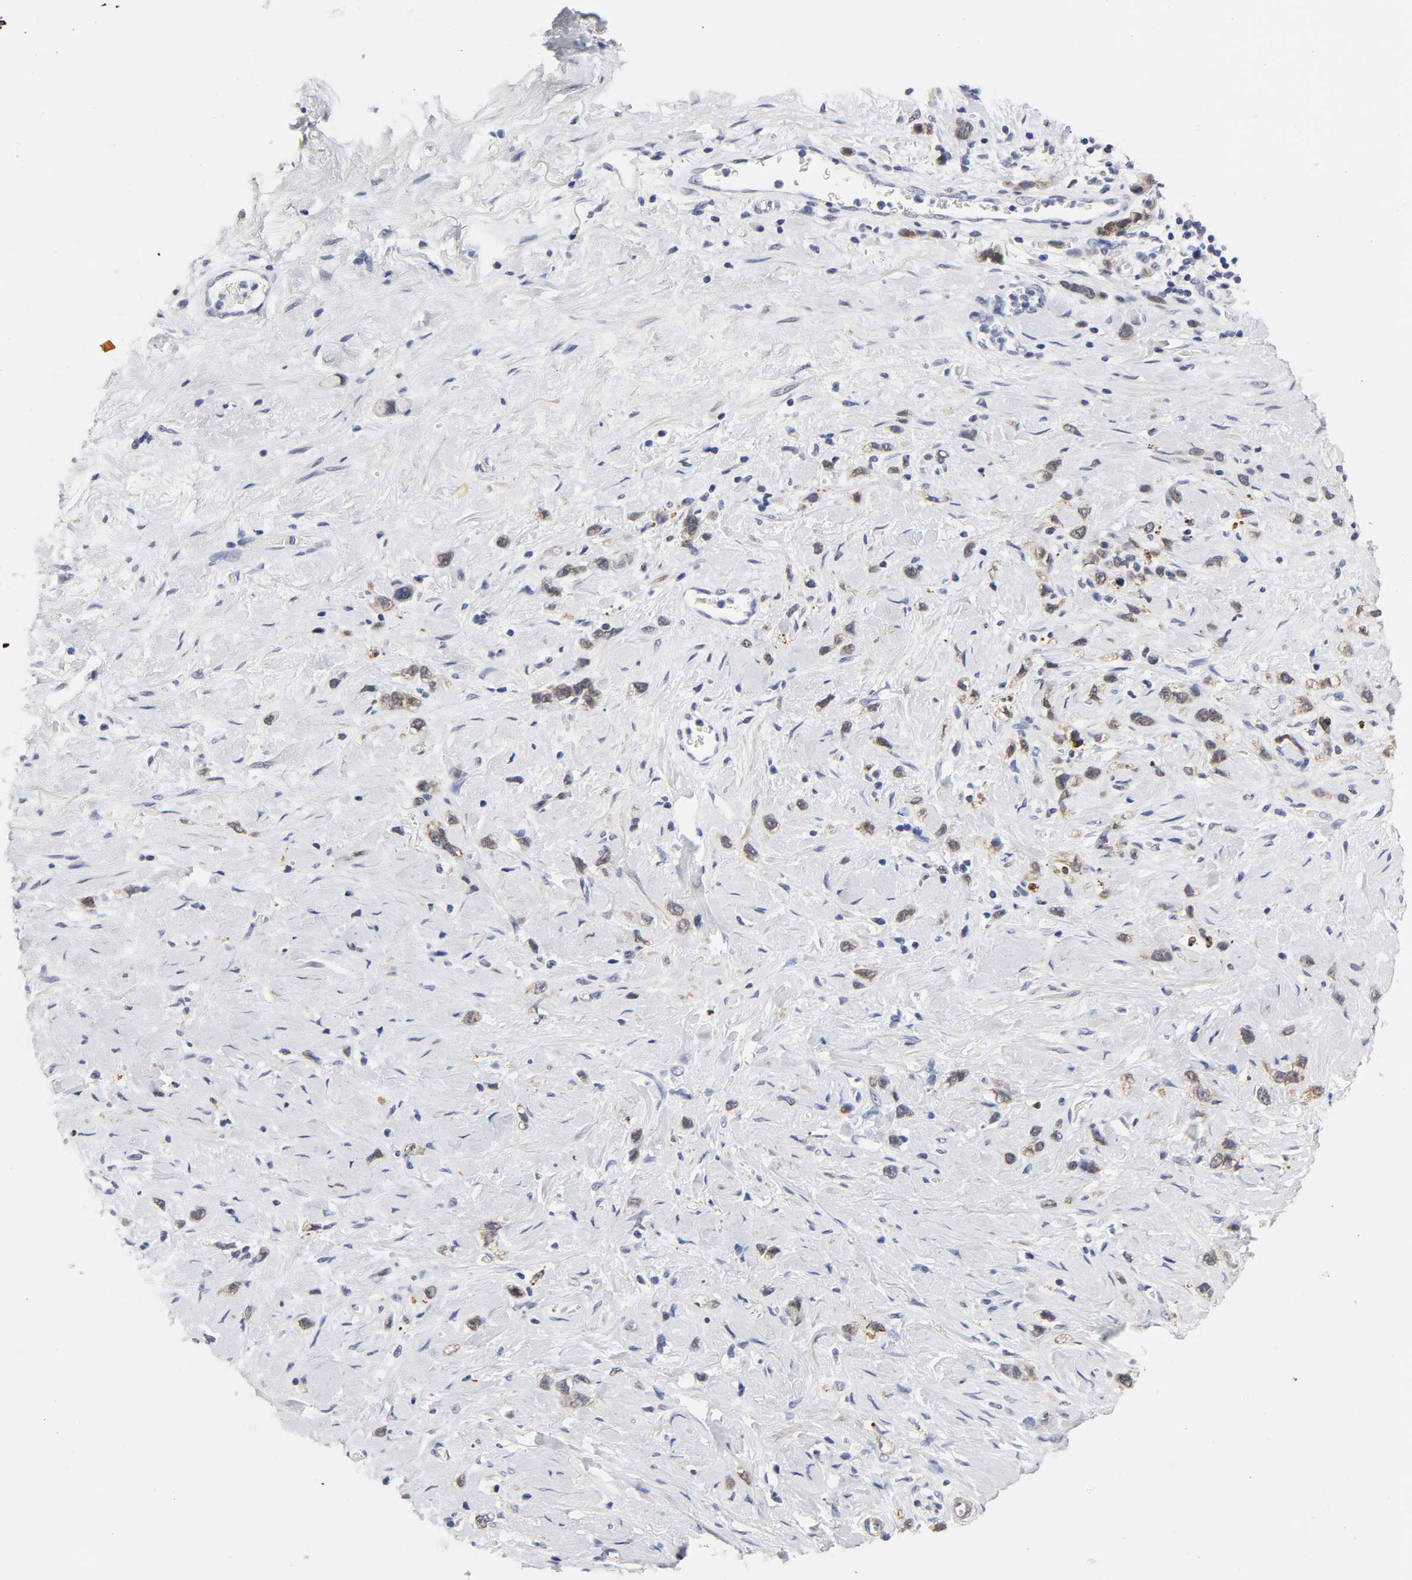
{"staining": {"intensity": "strong", "quantity": ">75%", "location": "cytoplasmic/membranous"}, "tissue": "stomach cancer", "cell_type": "Tumor cells", "image_type": "cancer", "snomed": [{"axis": "morphology", "description": "Normal tissue, NOS"}, {"axis": "morphology", "description": "Adenocarcinoma, NOS"}, {"axis": "morphology", "description": "Adenocarcinoma, High grade"}, {"axis": "topography", "description": "Stomach, upper"}, {"axis": "topography", "description": "Stomach"}], "caption": "This is an image of immunohistochemistry staining of stomach adenocarcinoma, which shows strong staining in the cytoplasmic/membranous of tumor cells.", "gene": "GRHL2", "patient": {"sex": "female", "age": 65}}